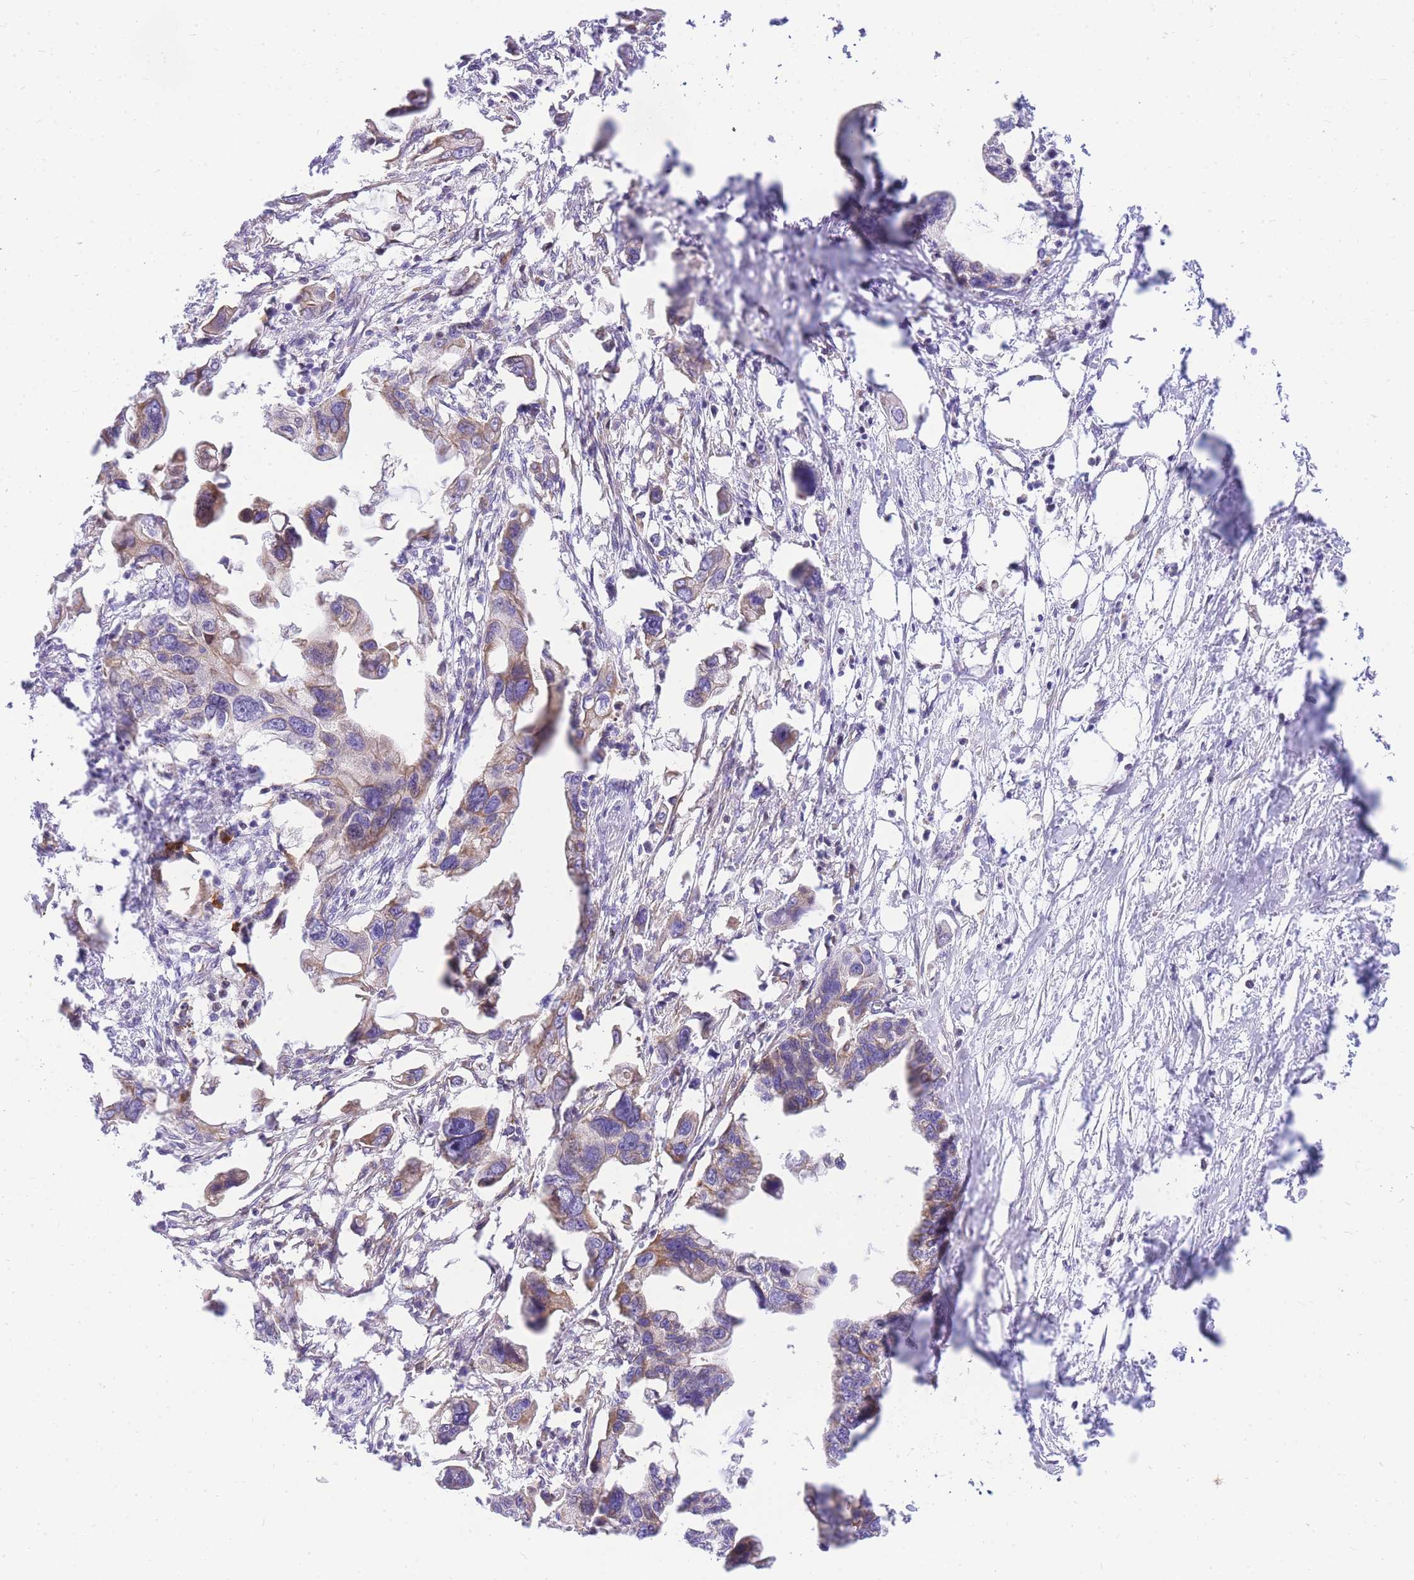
{"staining": {"intensity": "weak", "quantity": "25%-75%", "location": "cytoplasmic/membranous"}, "tissue": "pancreatic cancer", "cell_type": "Tumor cells", "image_type": "cancer", "snomed": [{"axis": "morphology", "description": "Adenocarcinoma, NOS"}, {"axis": "topography", "description": "Pancreas"}], "caption": "There is low levels of weak cytoplasmic/membranous expression in tumor cells of pancreatic adenocarcinoma, as demonstrated by immunohistochemical staining (brown color).", "gene": "S100PBP", "patient": {"sex": "female", "age": 83}}